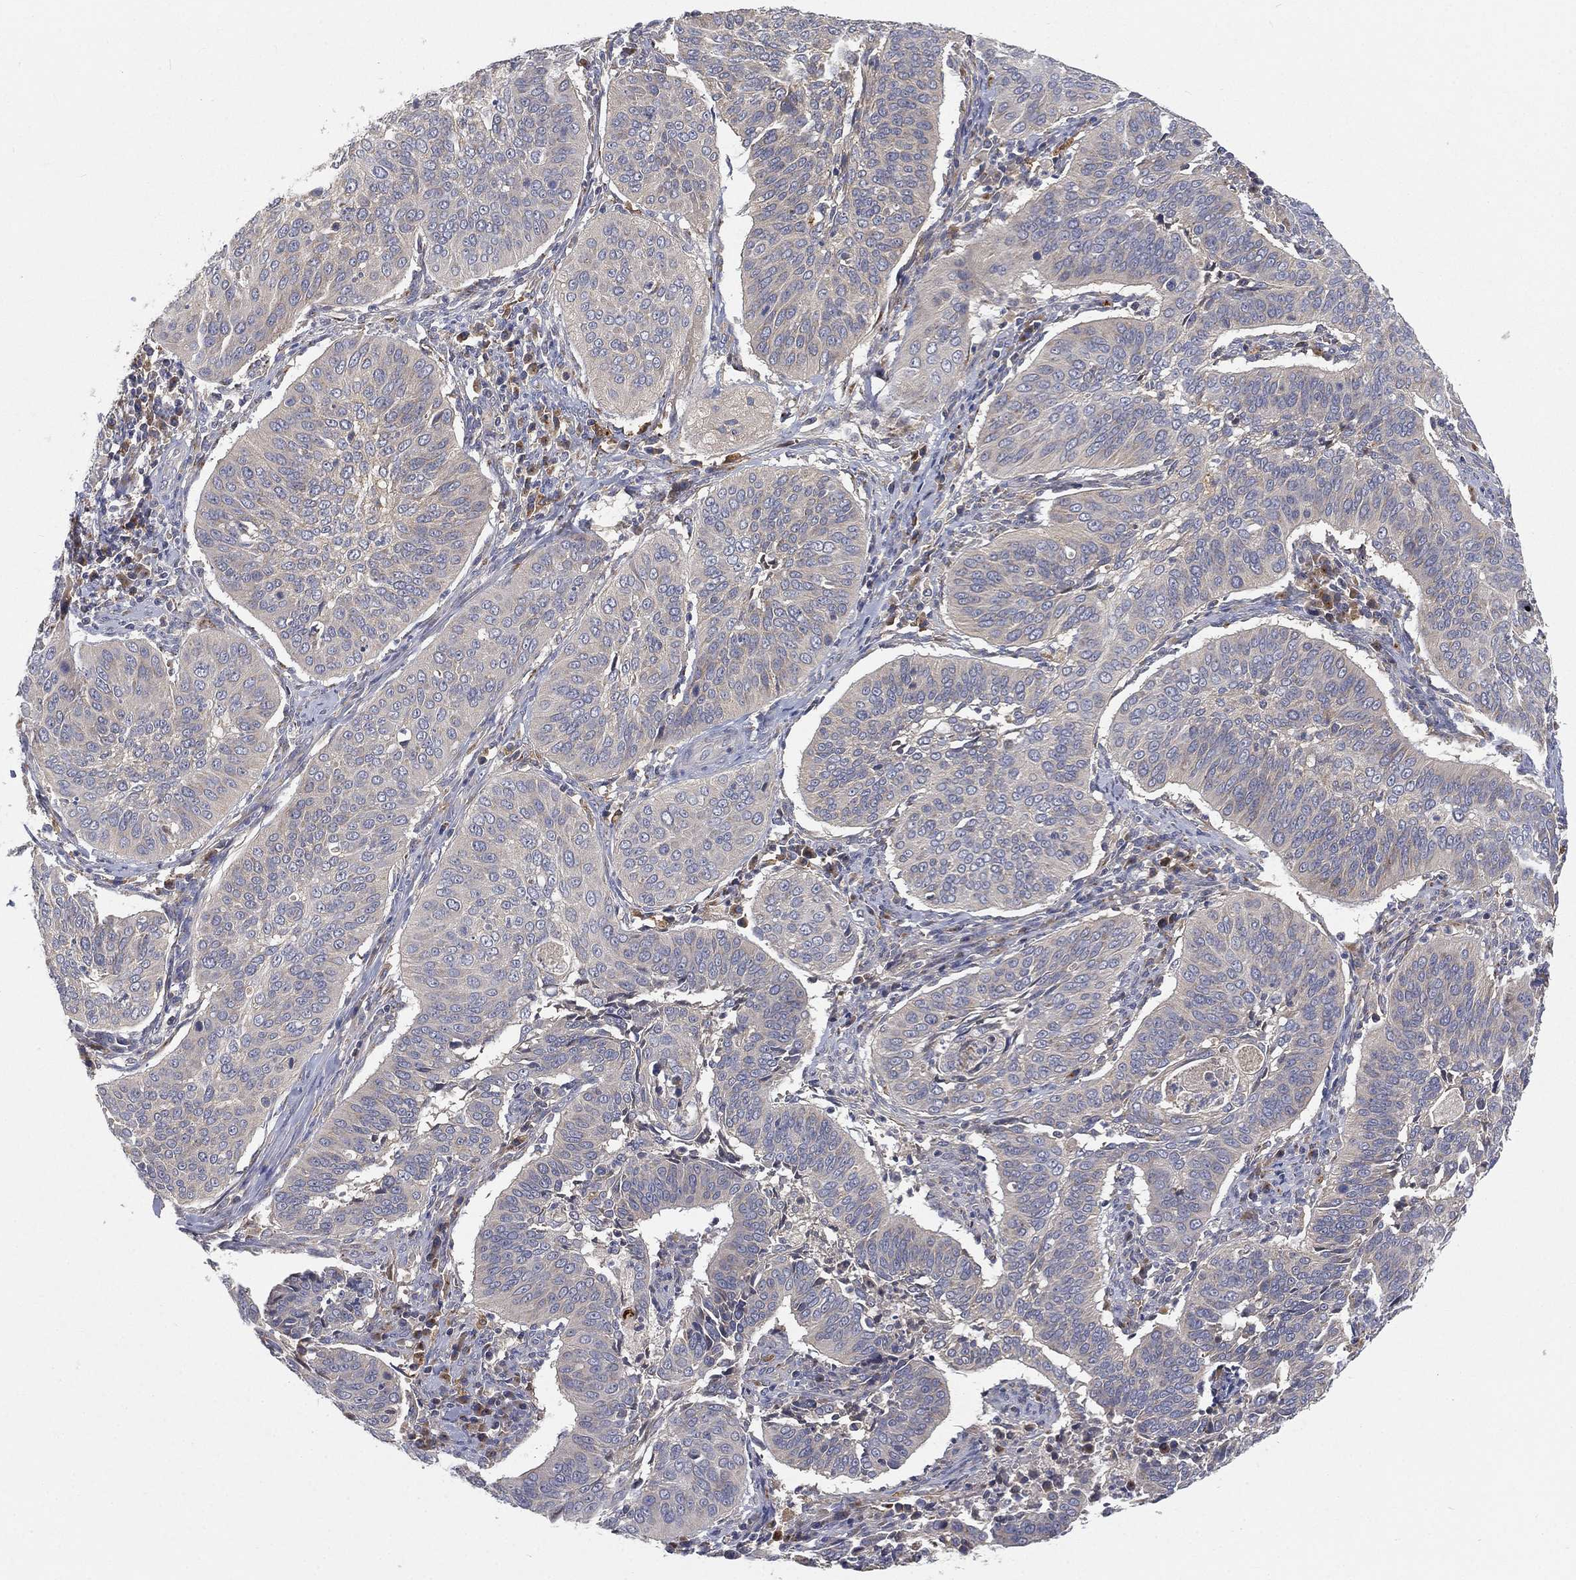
{"staining": {"intensity": "negative", "quantity": "none", "location": "none"}, "tissue": "cervical cancer", "cell_type": "Tumor cells", "image_type": "cancer", "snomed": [{"axis": "morphology", "description": "Normal tissue, NOS"}, {"axis": "morphology", "description": "Squamous cell carcinoma, NOS"}, {"axis": "topography", "description": "Cervix"}], "caption": "High magnification brightfield microscopy of cervical squamous cell carcinoma stained with DAB (brown) and counterstained with hematoxylin (blue): tumor cells show no significant expression. Nuclei are stained in blue.", "gene": "CTSL", "patient": {"sex": "female", "age": 39}}